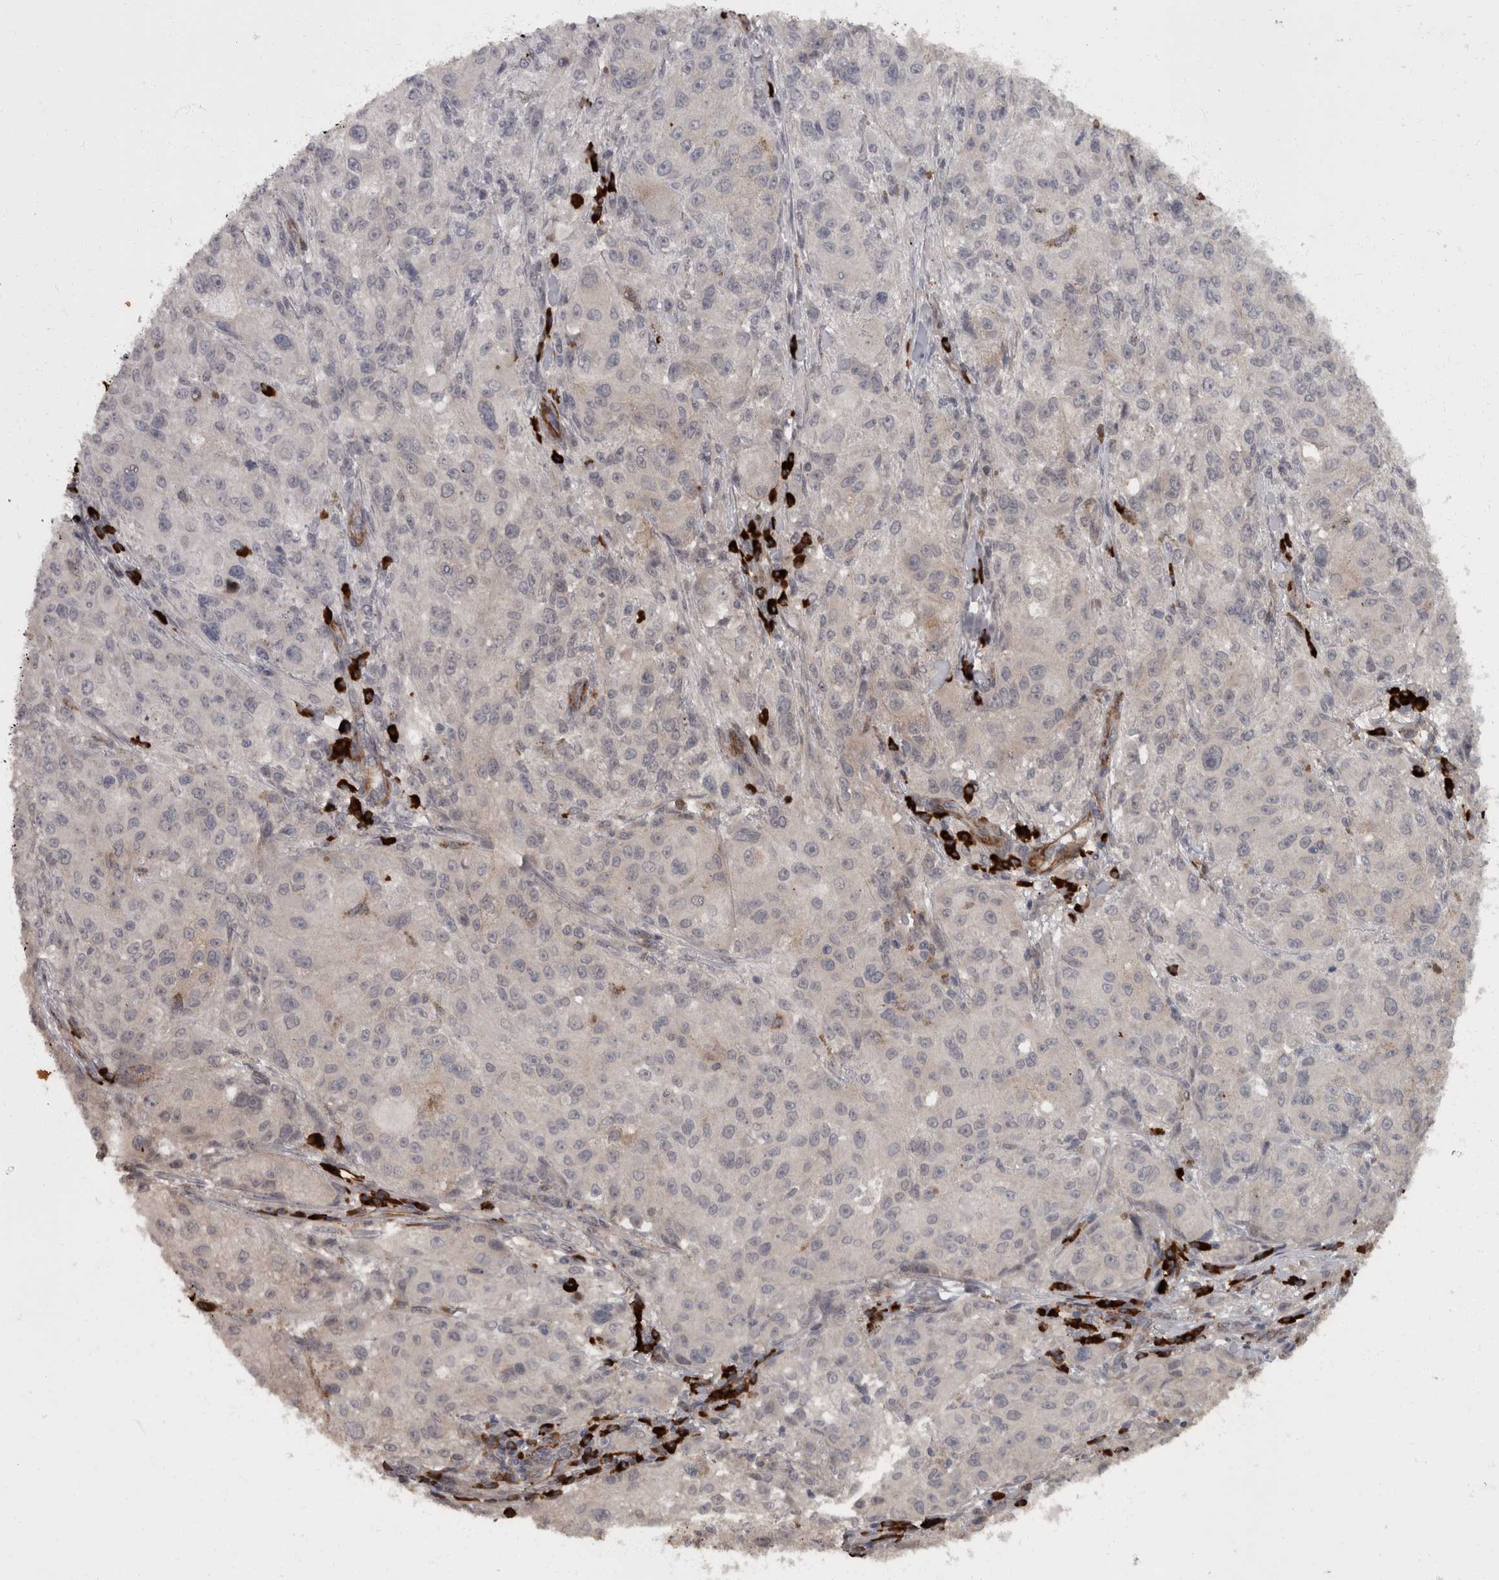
{"staining": {"intensity": "negative", "quantity": "none", "location": "none"}, "tissue": "melanoma", "cell_type": "Tumor cells", "image_type": "cancer", "snomed": [{"axis": "morphology", "description": "Necrosis, NOS"}, {"axis": "morphology", "description": "Malignant melanoma, NOS"}, {"axis": "topography", "description": "Skin"}], "caption": "Malignant melanoma was stained to show a protein in brown. There is no significant staining in tumor cells.", "gene": "MASTL", "patient": {"sex": "female", "age": 87}}